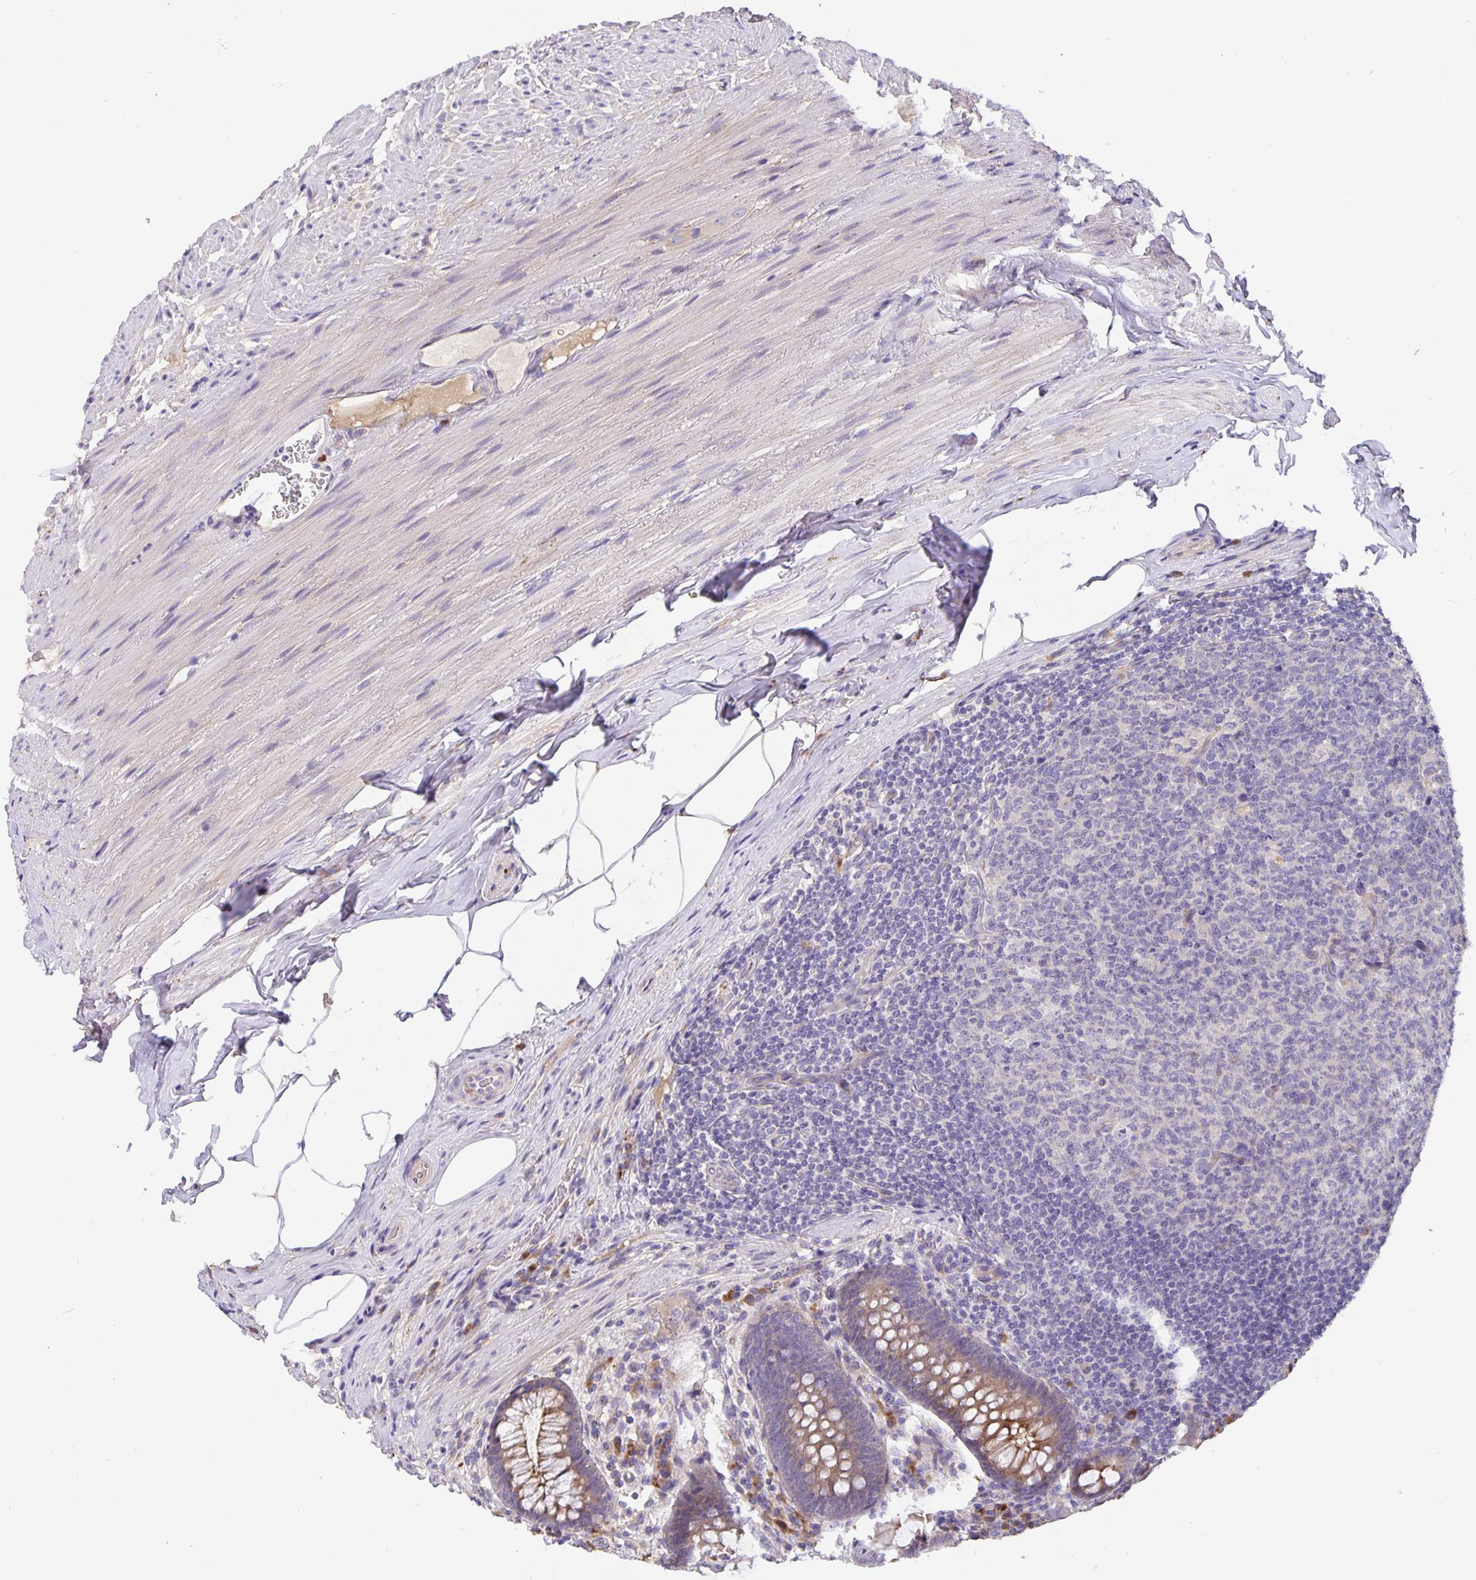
{"staining": {"intensity": "weak", "quantity": "<25%", "location": "cytoplasmic/membranous"}, "tissue": "appendix", "cell_type": "Glandular cells", "image_type": "normal", "snomed": [{"axis": "morphology", "description": "Normal tissue, NOS"}, {"axis": "topography", "description": "Appendix"}], "caption": "This micrograph is of unremarkable appendix stained with immunohistochemistry (IHC) to label a protein in brown with the nuclei are counter-stained blue. There is no positivity in glandular cells. (DAB (3,3'-diaminobenzidine) IHC, high magnification).", "gene": "EML6", "patient": {"sex": "male", "age": 71}}